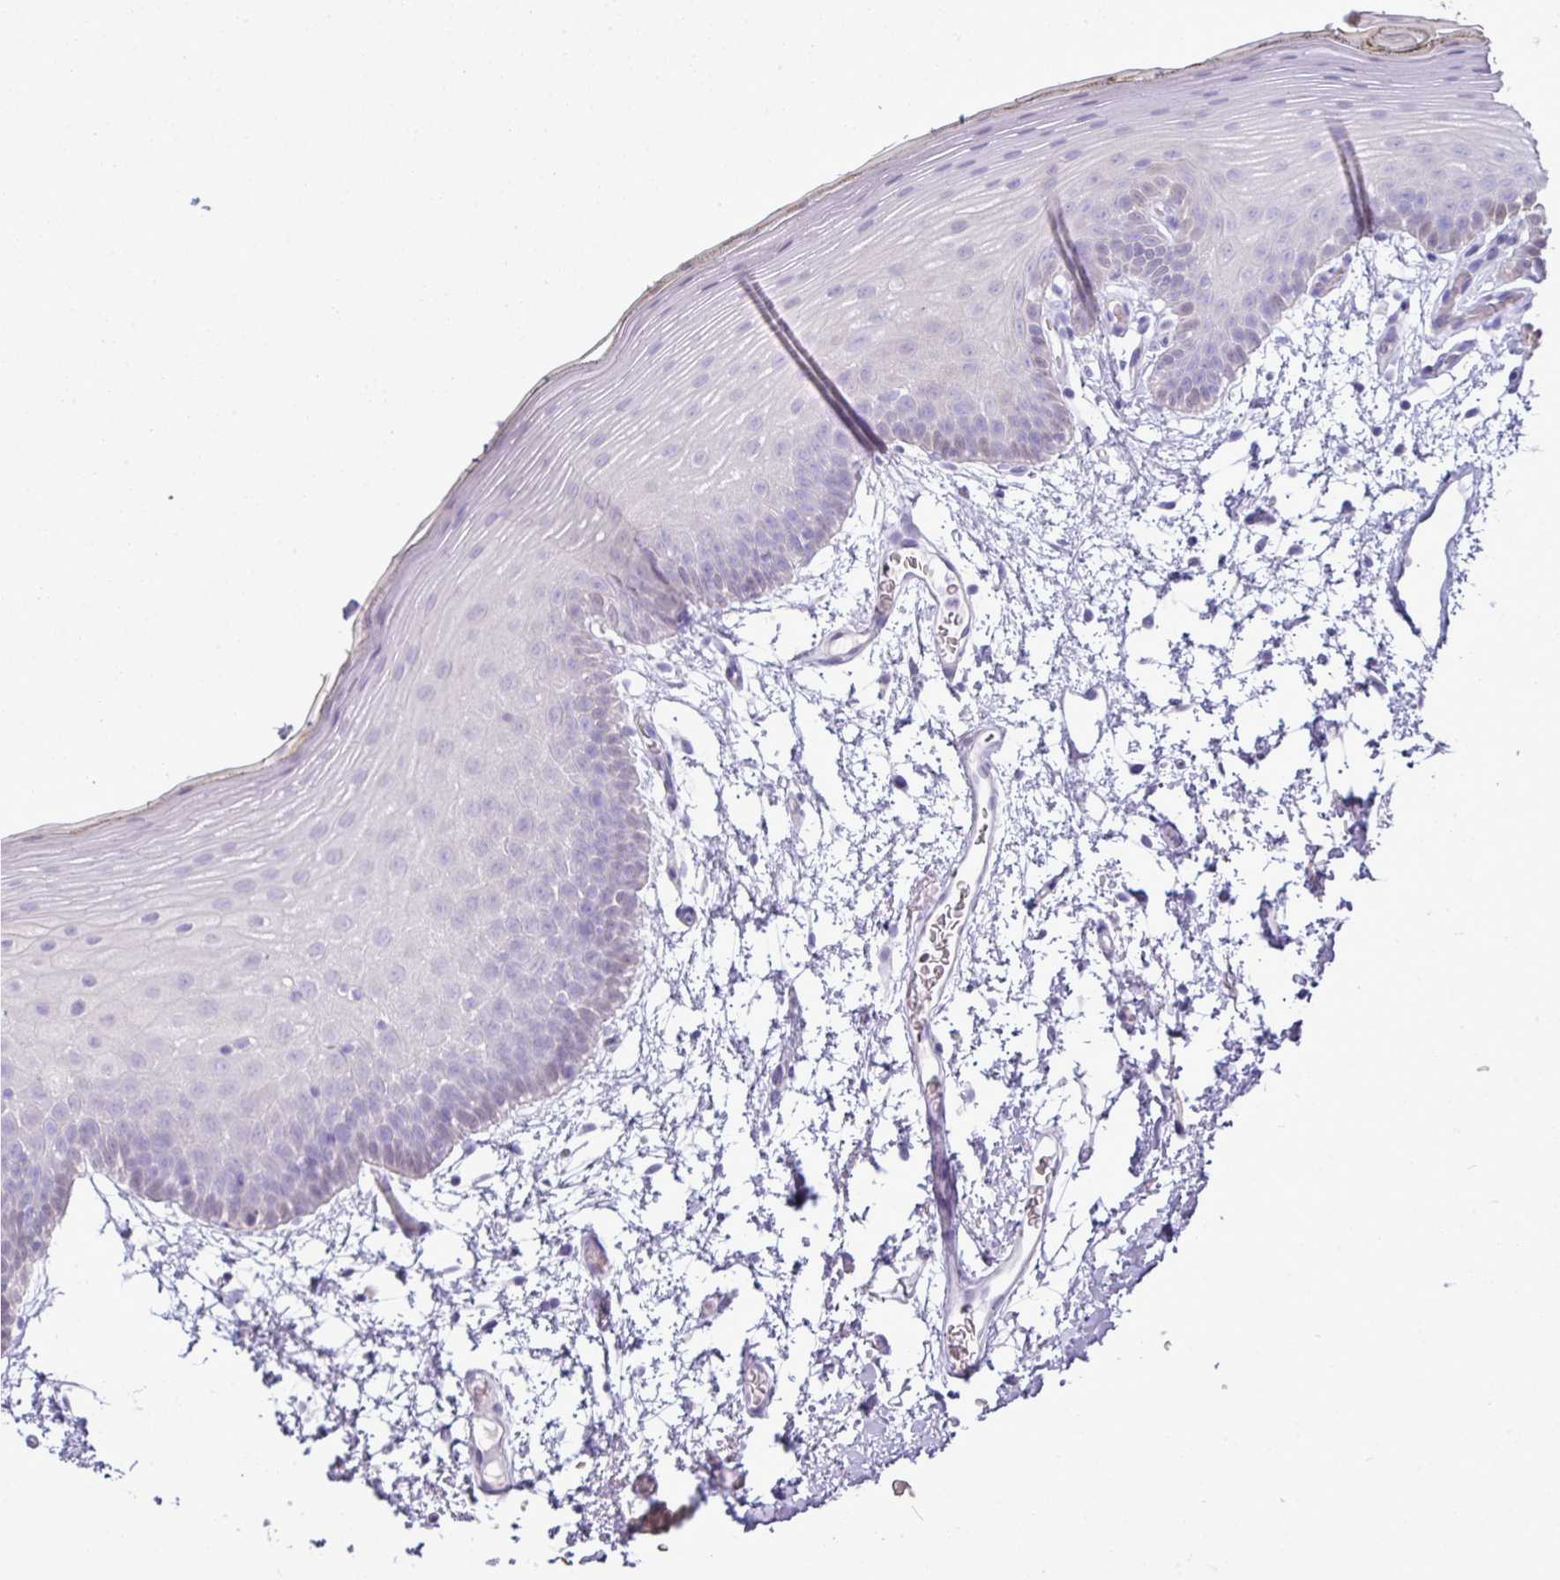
{"staining": {"intensity": "negative", "quantity": "none", "location": "none"}, "tissue": "oral mucosa", "cell_type": "Squamous epithelial cells", "image_type": "normal", "snomed": [{"axis": "morphology", "description": "Normal tissue, NOS"}, {"axis": "morphology", "description": "Squamous cell carcinoma, NOS"}, {"axis": "topography", "description": "Oral tissue"}, {"axis": "topography", "description": "Head-Neck"}], "caption": "Image shows no significant protein positivity in squamous epithelial cells of unremarkable oral mucosa.", "gene": "GSTA1", "patient": {"sex": "female", "age": 81}}